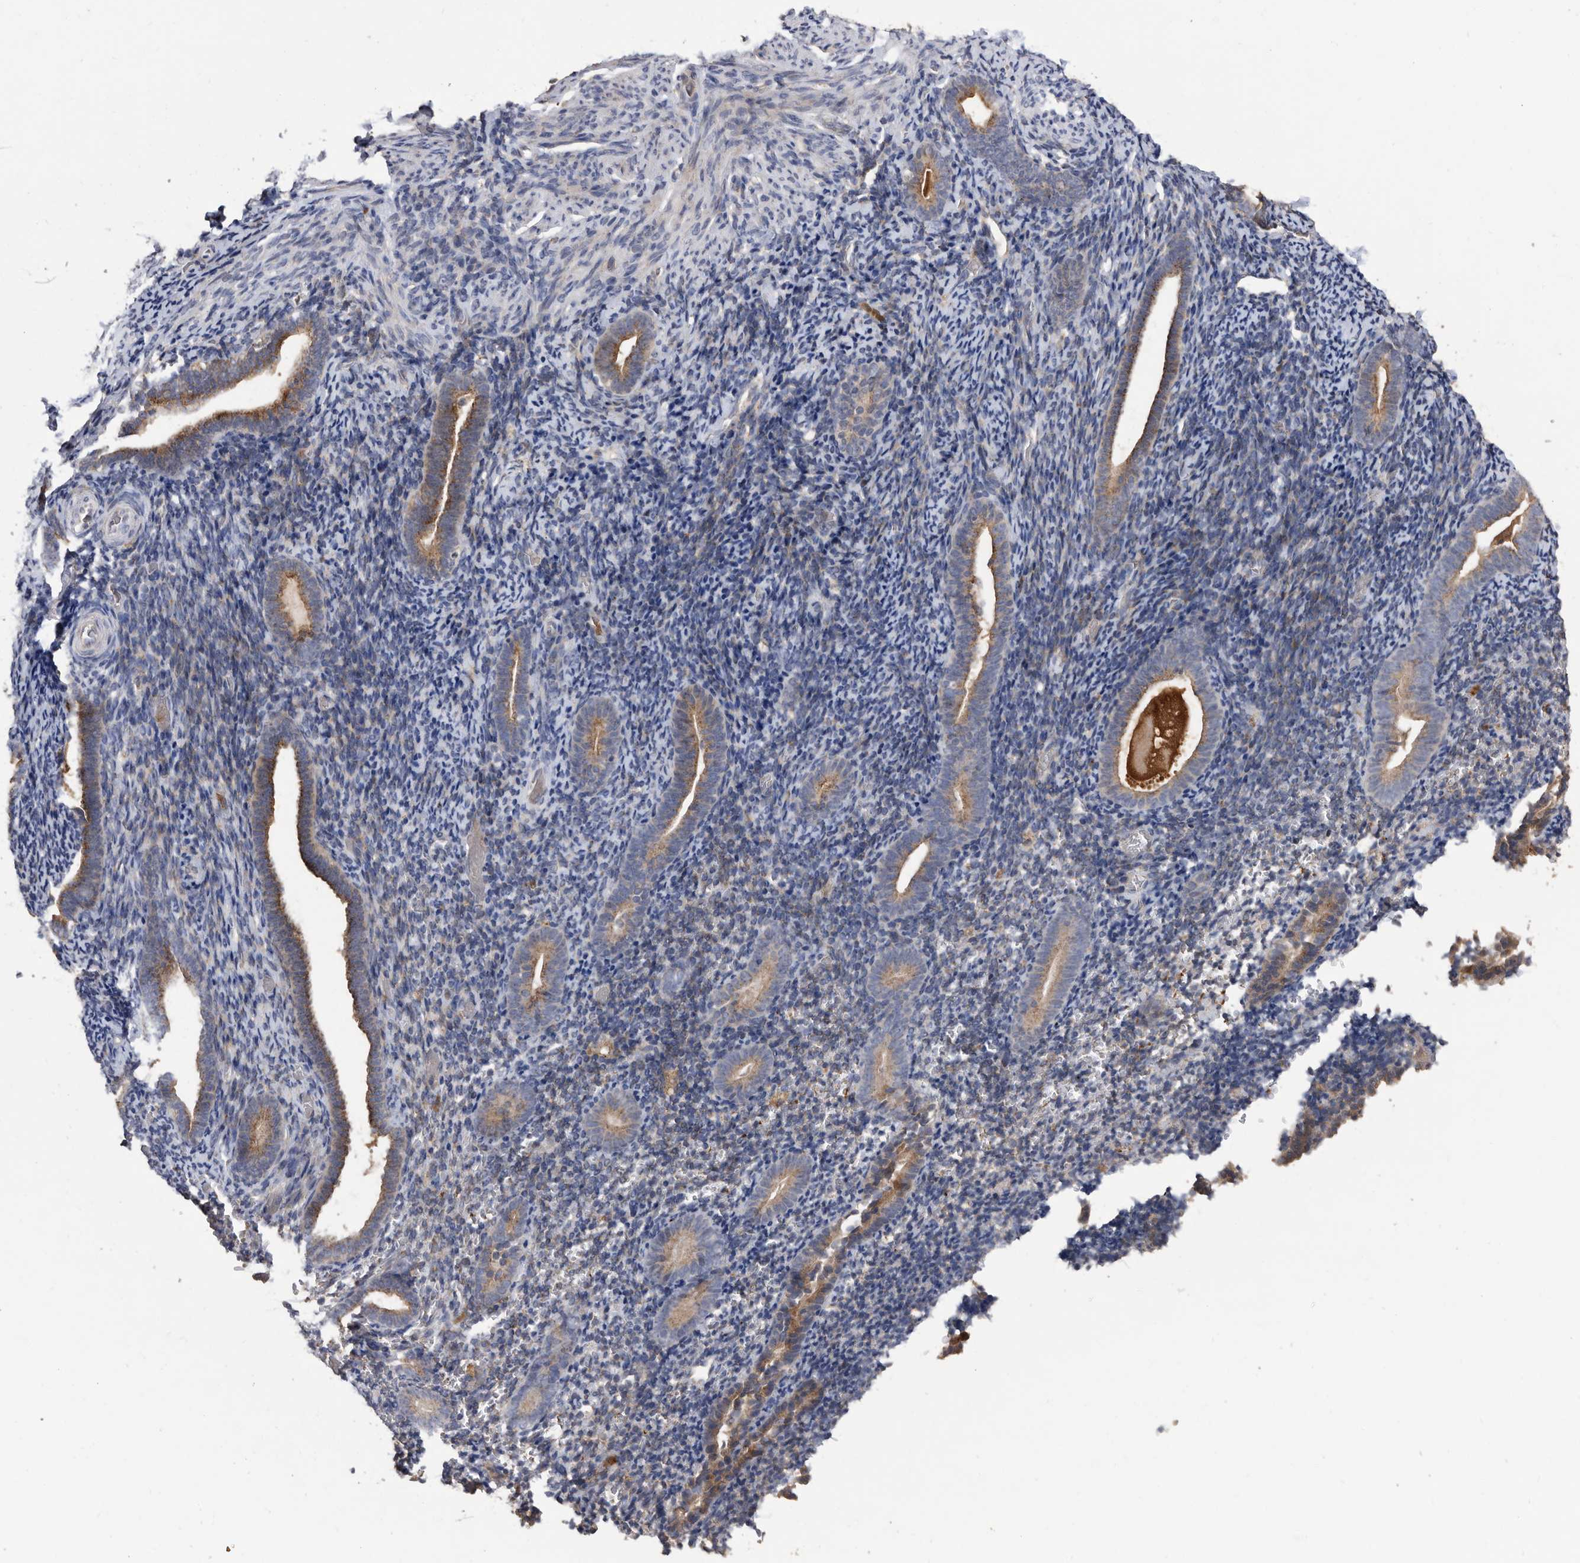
{"staining": {"intensity": "moderate", "quantity": "<25%", "location": "cytoplasmic/membranous"}, "tissue": "endometrium", "cell_type": "Cells in endometrial stroma", "image_type": "normal", "snomed": [{"axis": "morphology", "description": "Normal tissue, NOS"}, {"axis": "topography", "description": "Endometrium"}], "caption": "A low amount of moderate cytoplasmic/membranous staining is identified in approximately <25% of cells in endometrial stroma in normal endometrium. (Stains: DAB in brown, nuclei in blue, Microscopy: brightfield microscopy at high magnification).", "gene": "CRISPLD2", "patient": {"sex": "female", "age": 51}}